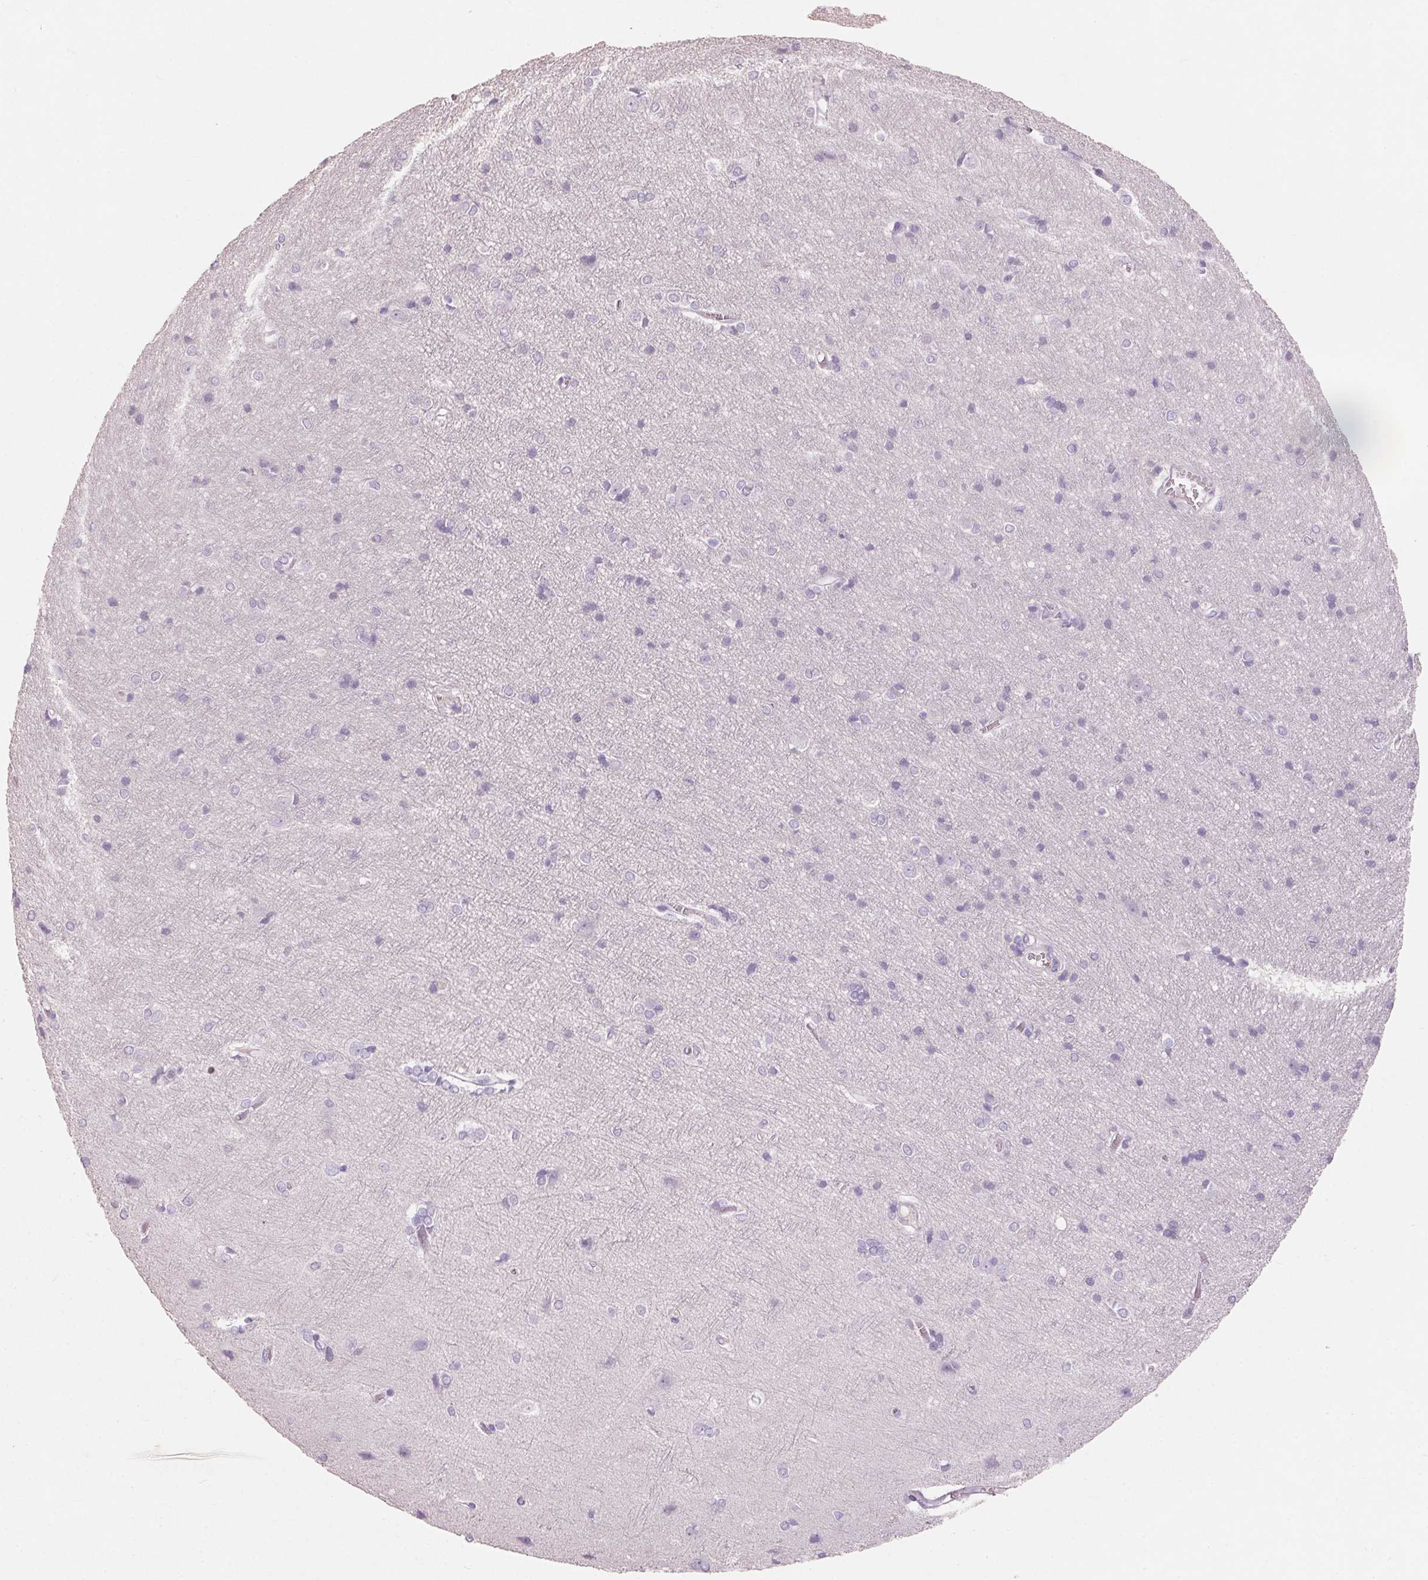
{"staining": {"intensity": "negative", "quantity": "none", "location": "none"}, "tissue": "cerebral cortex", "cell_type": "Endothelial cells", "image_type": "normal", "snomed": [{"axis": "morphology", "description": "Normal tissue, NOS"}, {"axis": "topography", "description": "Cerebral cortex"}], "caption": "Micrograph shows no protein staining in endothelial cells of unremarkable cerebral cortex.", "gene": "HSD17B1", "patient": {"sex": "male", "age": 37}}